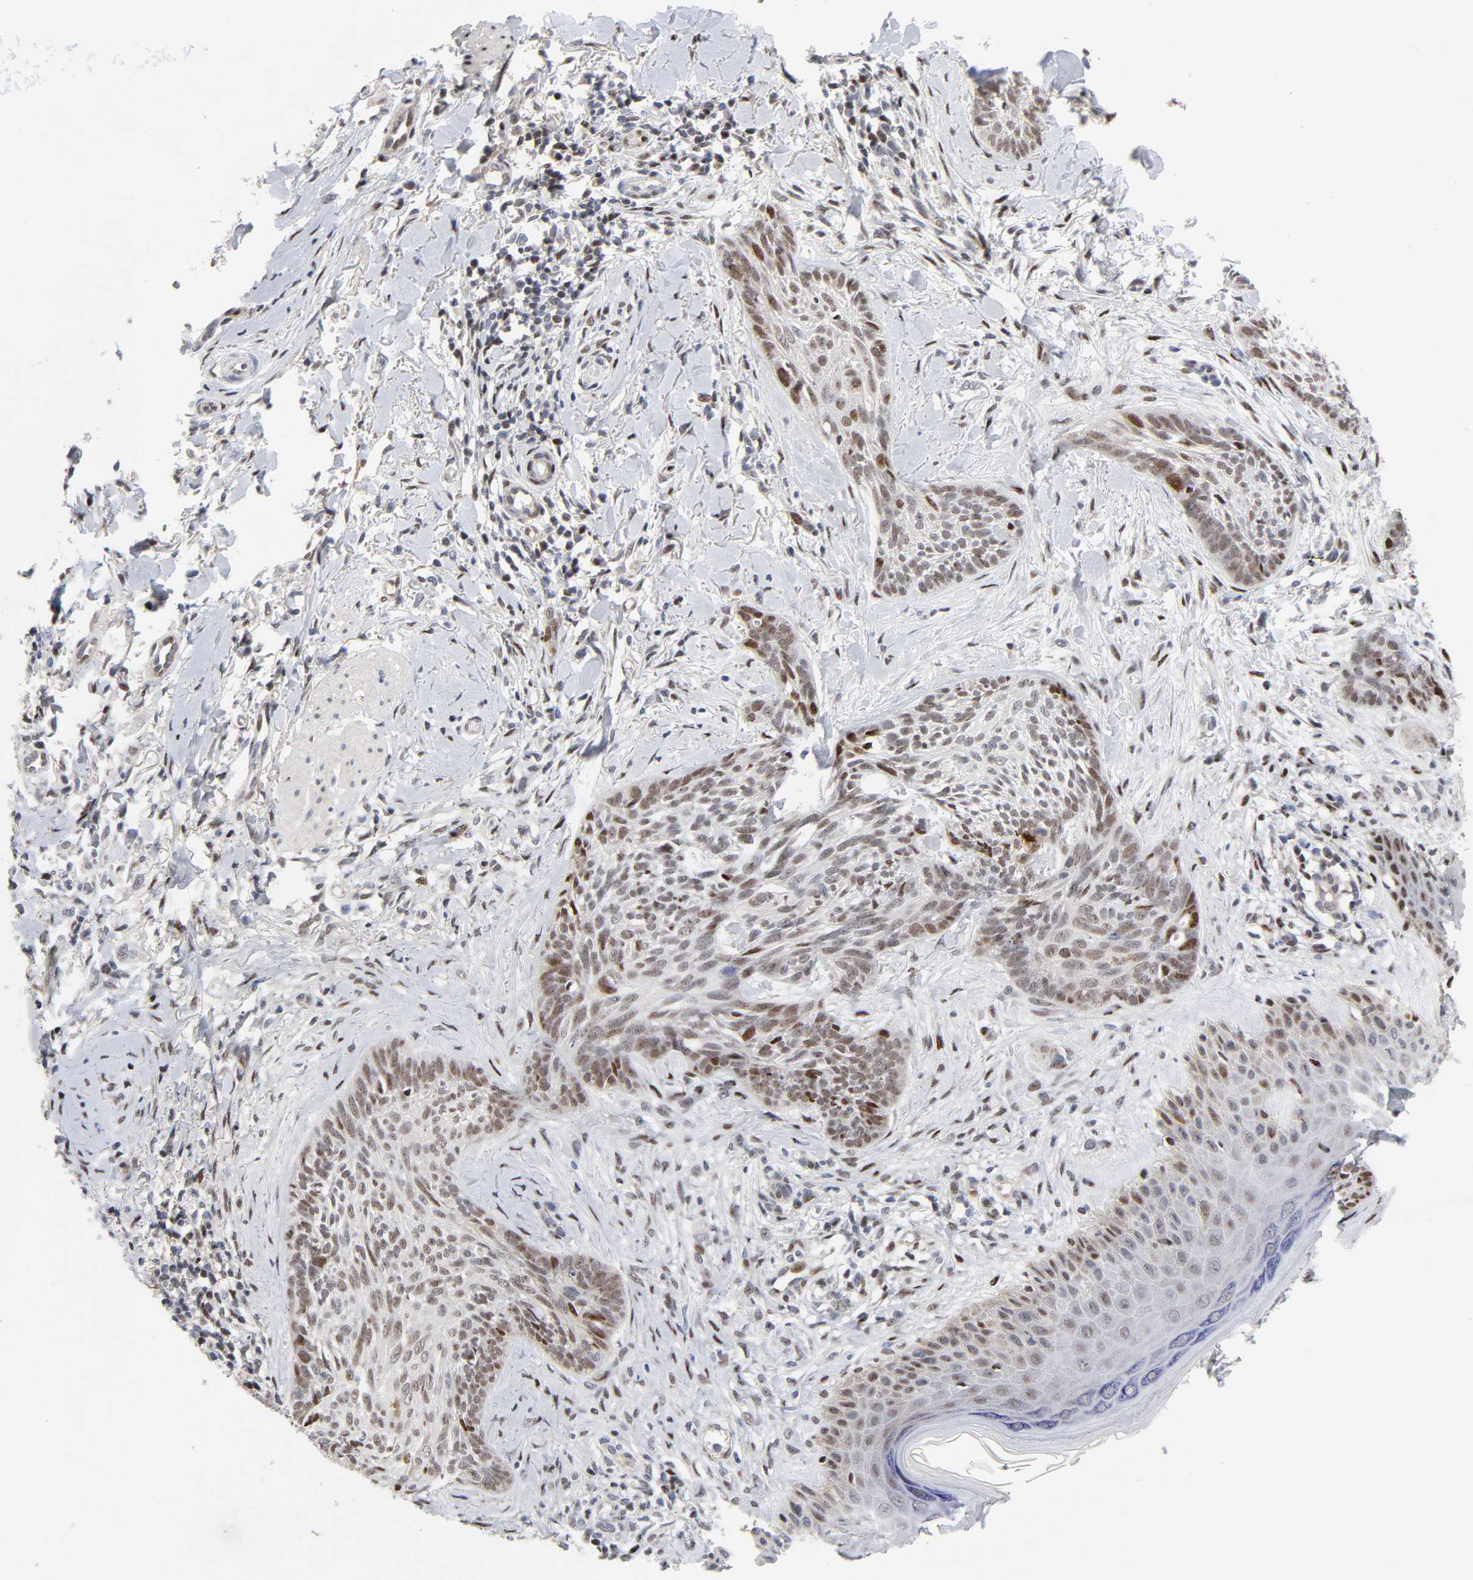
{"staining": {"intensity": "moderate", "quantity": ">75%", "location": "nuclear"}, "tissue": "skin cancer", "cell_type": "Tumor cells", "image_type": "cancer", "snomed": [{"axis": "morphology", "description": "Normal tissue, NOS"}, {"axis": "morphology", "description": "Basal cell carcinoma"}, {"axis": "topography", "description": "Skin"}], "caption": "Protein expression analysis of human skin basal cell carcinoma reveals moderate nuclear expression in about >75% of tumor cells. (IHC, brightfield microscopy, high magnification).", "gene": "STK38", "patient": {"sex": "male", "age": 71}}